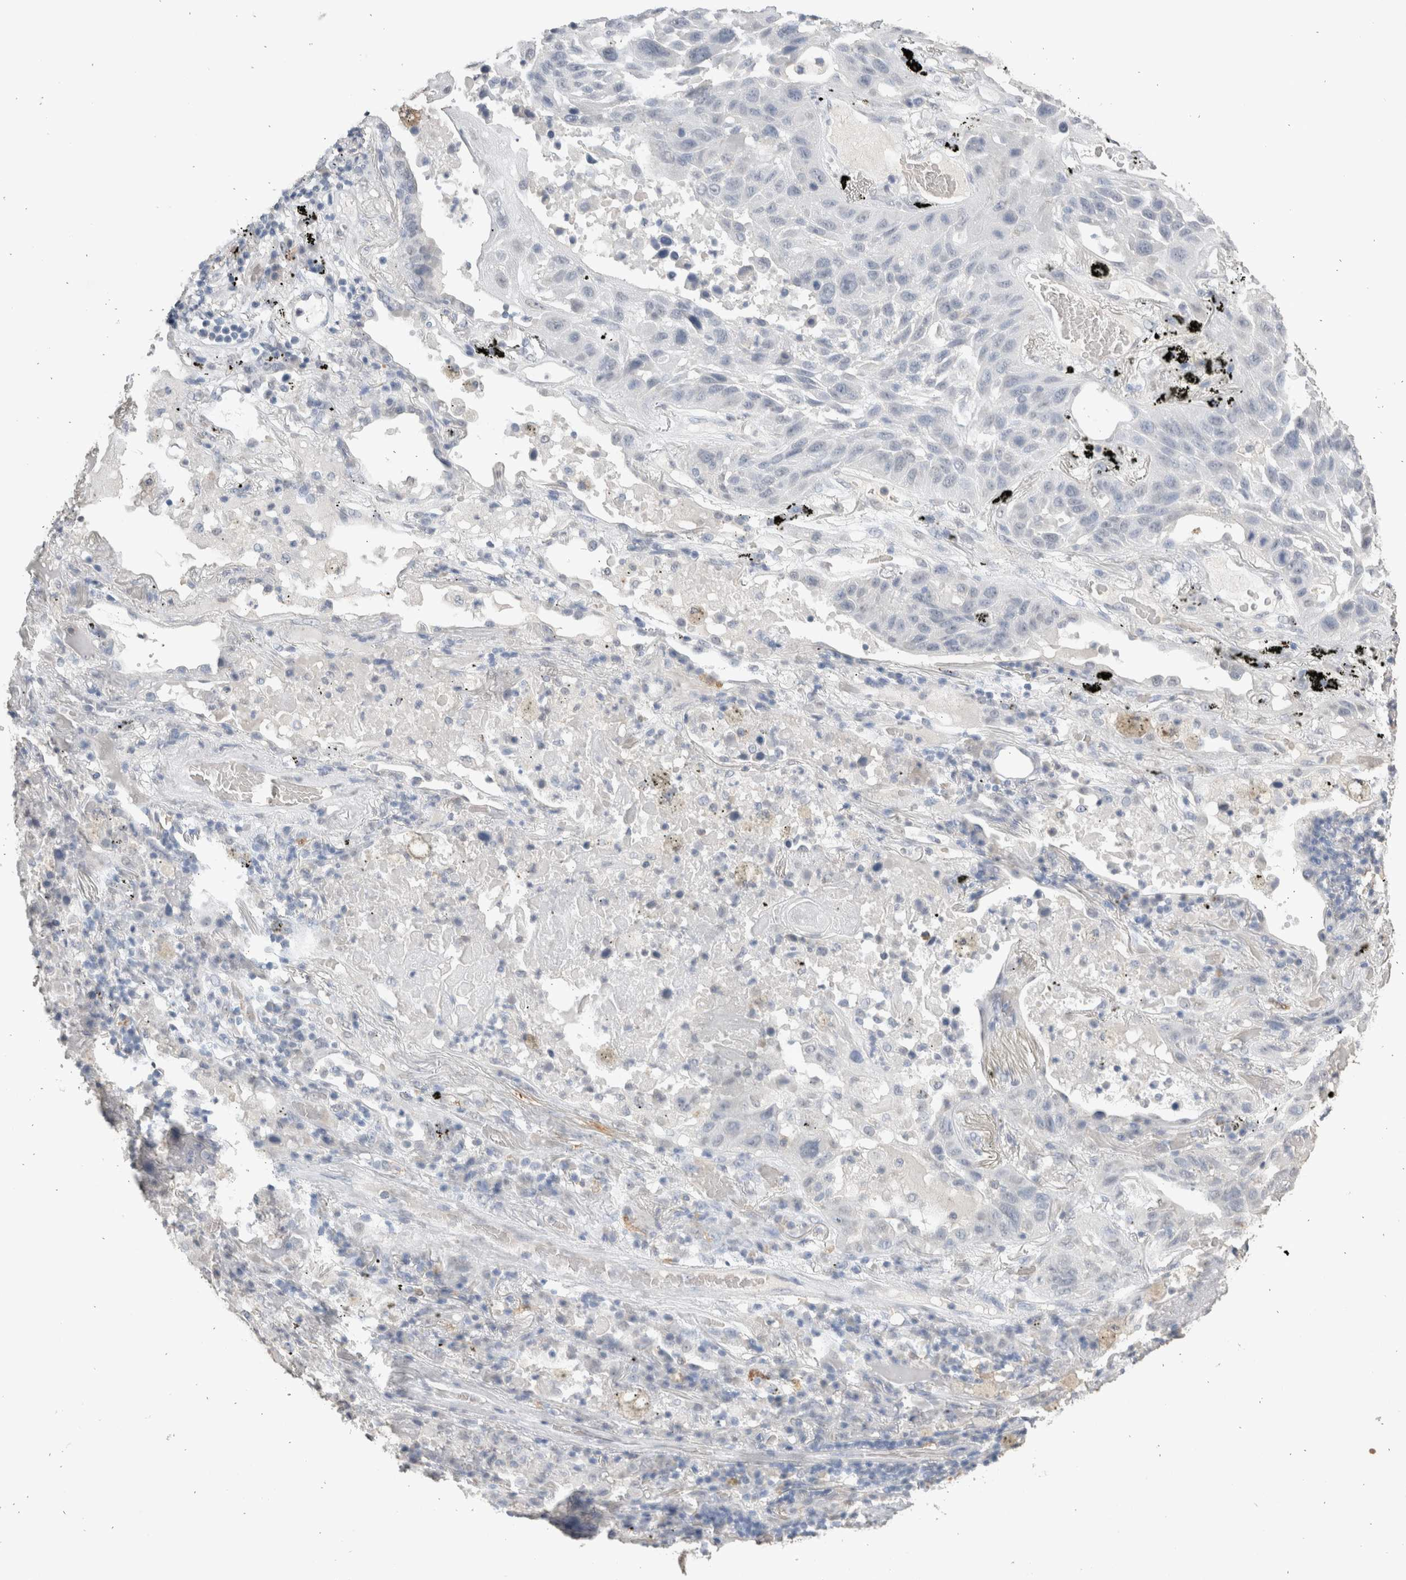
{"staining": {"intensity": "negative", "quantity": "none", "location": "none"}, "tissue": "lung cancer", "cell_type": "Tumor cells", "image_type": "cancer", "snomed": [{"axis": "morphology", "description": "Squamous cell carcinoma, NOS"}, {"axis": "topography", "description": "Lung"}], "caption": "IHC of lung squamous cell carcinoma displays no expression in tumor cells. (Stains: DAB IHC with hematoxylin counter stain, Microscopy: brightfield microscopy at high magnification).", "gene": "LGALS2", "patient": {"sex": "male", "age": 57}}